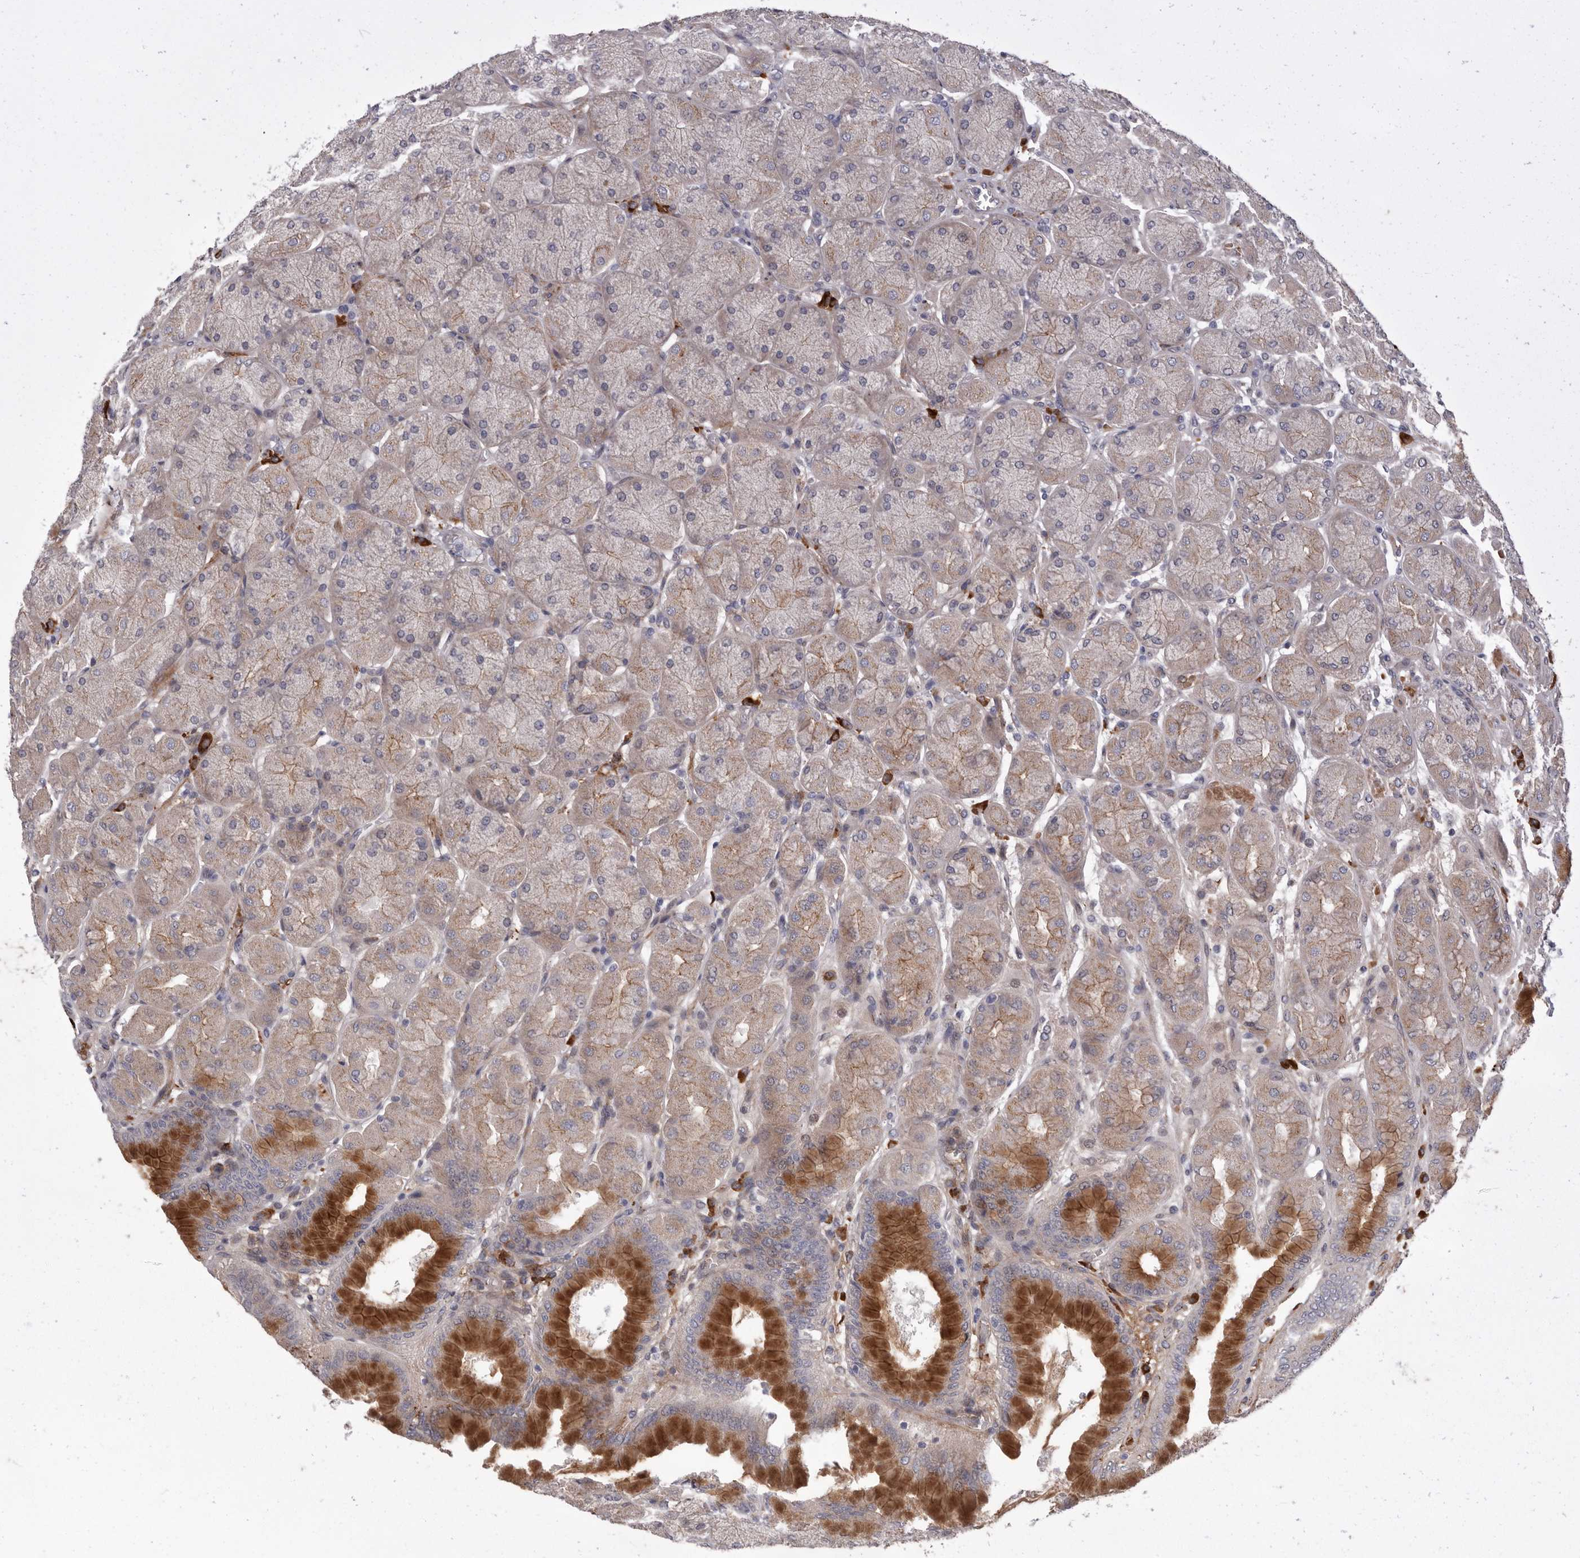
{"staining": {"intensity": "strong", "quantity": "<25%", "location": "cytoplasmic/membranous"}, "tissue": "stomach", "cell_type": "Glandular cells", "image_type": "normal", "snomed": [{"axis": "morphology", "description": "Normal tissue, NOS"}, {"axis": "topography", "description": "Stomach, upper"}], "caption": "Immunohistochemical staining of benign stomach demonstrates strong cytoplasmic/membranous protein positivity in approximately <25% of glandular cells. The staining was performed using DAB (3,3'-diaminobenzidine) to visualize the protein expression in brown, while the nuclei were stained in blue with hematoxylin (Magnification: 20x).", "gene": "ATXN3L", "patient": {"sex": "female", "age": 56}}